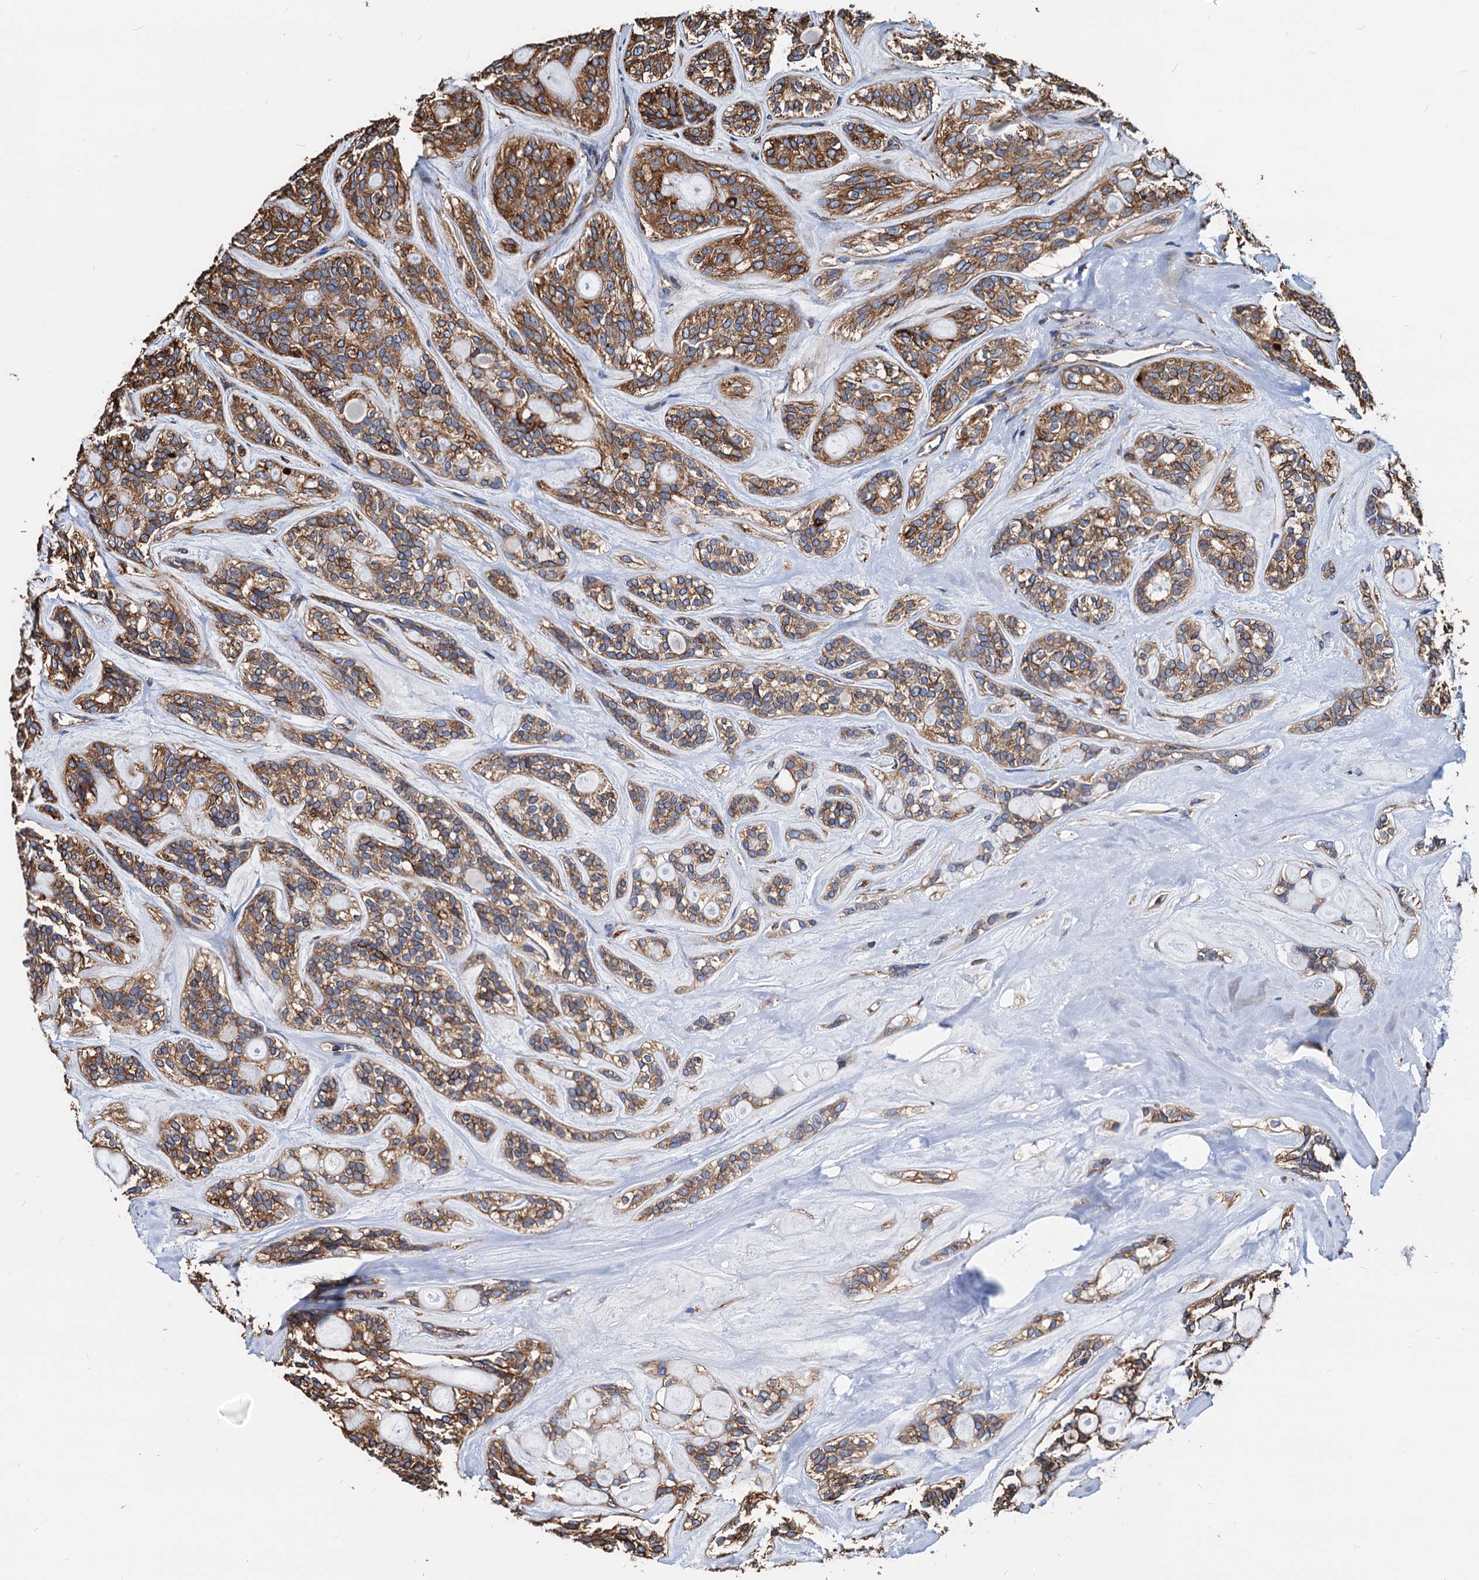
{"staining": {"intensity": "moderate", "quantity": ">75%", "location": "cytoplasmic/membranous"}, "tissue": "head and neck cancer", "cell_type": "Tumor cells", "image_type": "cancer", "snomed": [{"axis": "morphology", "description": "Adenocarcinoma, NOS"}, {"axis": "topography", "description": "Head-Neck"}], "caption": "Human head and neck adenocarcinoma stained with a protein marker shows moderate staining in tumor cells.", "gene": "HSPA5", "patient": {"sex": "male", "age": 66}}